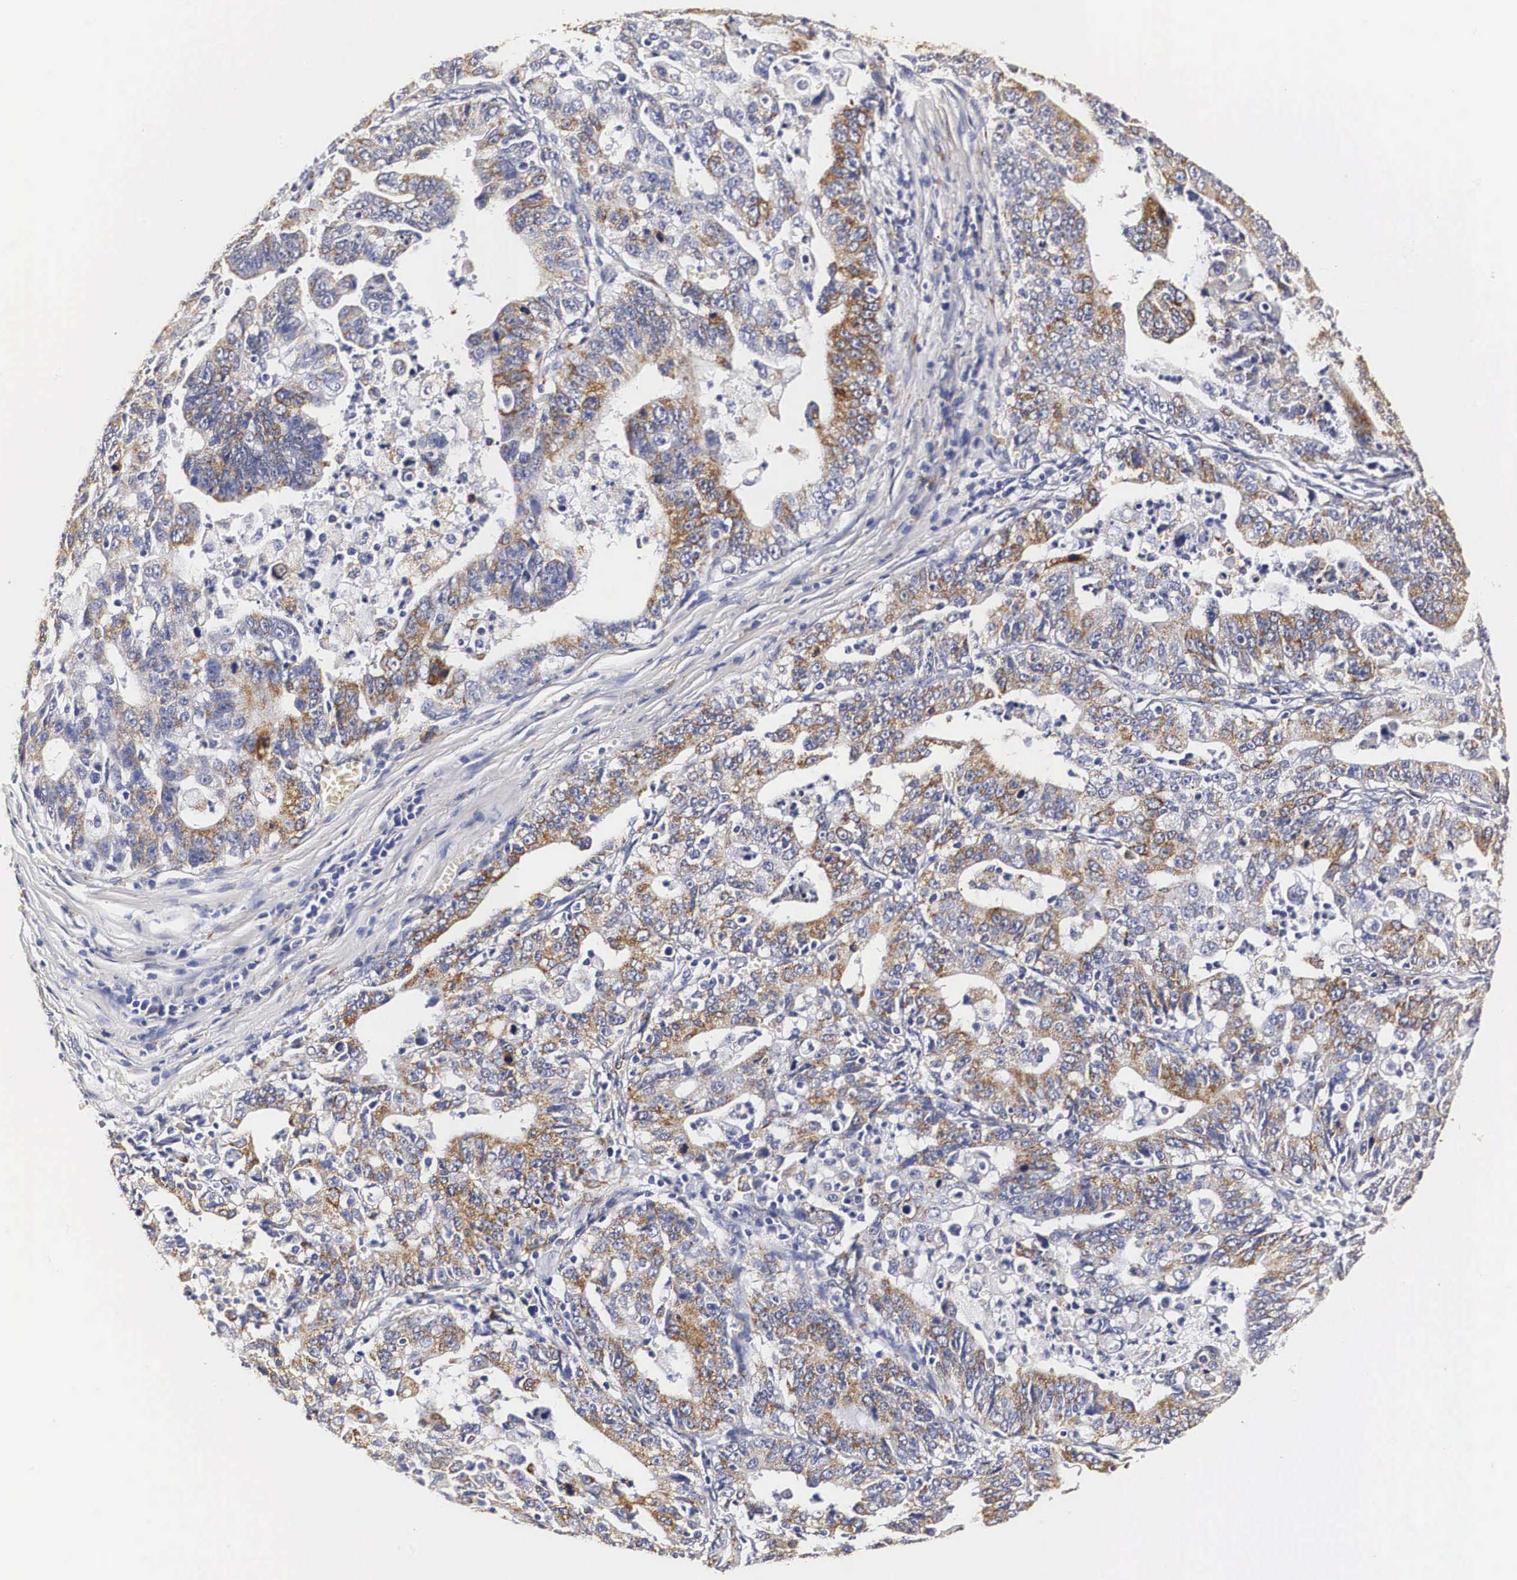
{"staining": {"intensity": "moderate", "quantity": ">75%", "location": "cytoplasmic/membranous"}, "tissue": "stomach cancer", "cell_type": "Tumor cells", "image_type": "cancer", "snomed": [{"axis": "morphology", "description": "Adenocarcinoma, NOS"}, {"axis": "topography", "description": "Stomach, upper"}], "caption": "Immunohistochemical staining of stomach cancer reveals medium levels of moderate cytoplasmic/membranous staining in approximately >75% of tumor cells. The protein of interest is shown in brown color, while the nuclei are stained blue.", "gene": "CKAP4", "patient": {"sex": "female", "age": 50}}